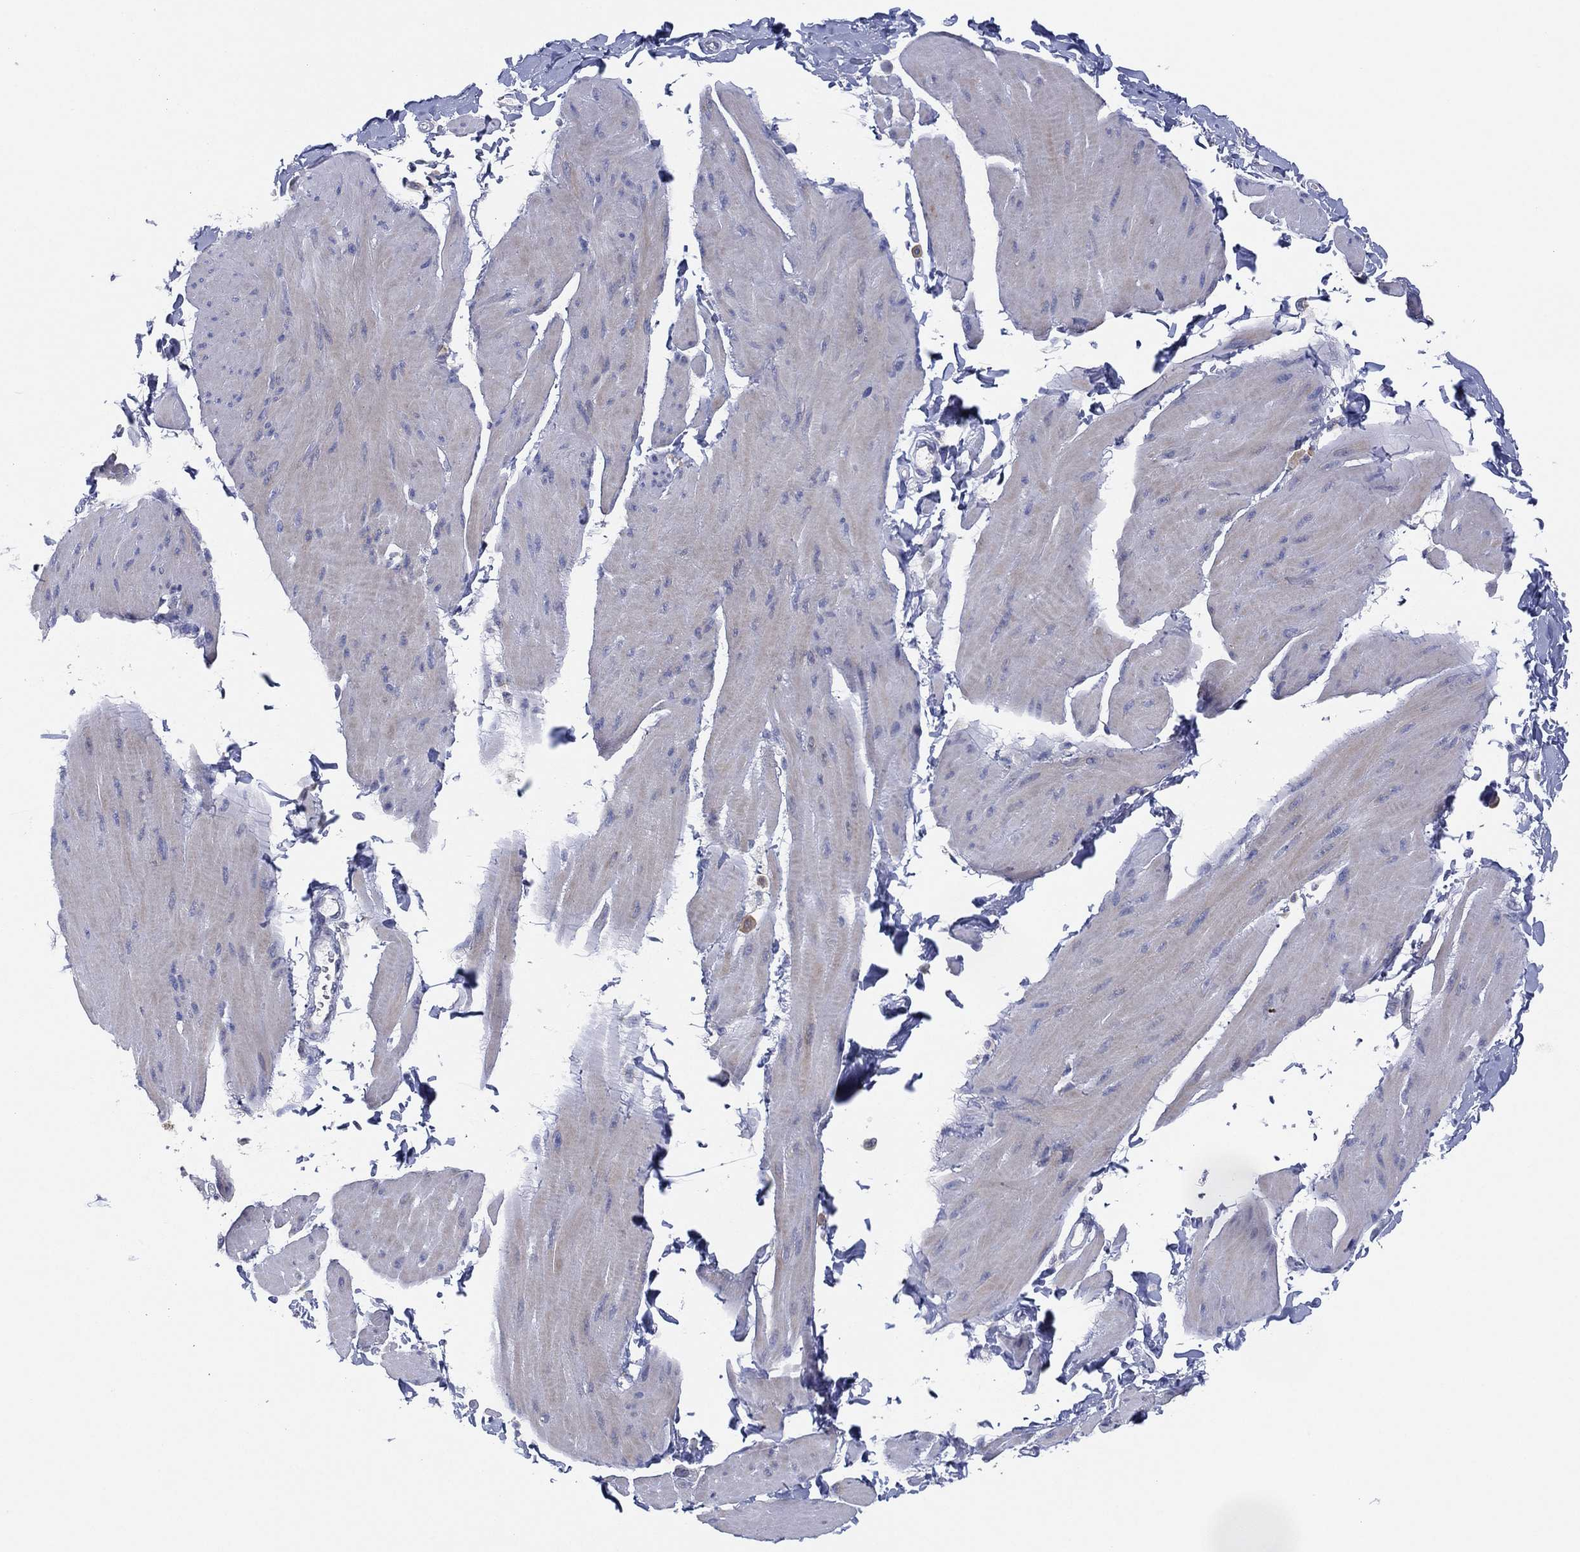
{"staining": {"intensity": "negative", "quantity": "none", "location": "none"}, "tissue": "smooth muscle", "cell_type": "Smooth muscle cells", "image_type": "normal", "snomed": [{"axis": "morphology", "description": "Normal tissue, NOS"}, {"axis": "topography", "description": "Adipose tissue"}, {"axis": "topography", "description": "Smooth muscle"}, {"axis": "topography", "description": "Peripheral nerve tissue"}], "caption": "A histopathology image of human smooth muscle is negative for staining in smooth muscle cells. (Stains: DAB IHC with hematoxylin counter stain, Microscopy: brightfield microscopy at high magnification).", "gene": "TMEM40", "patient": {"sex": "male", "age": 83}}